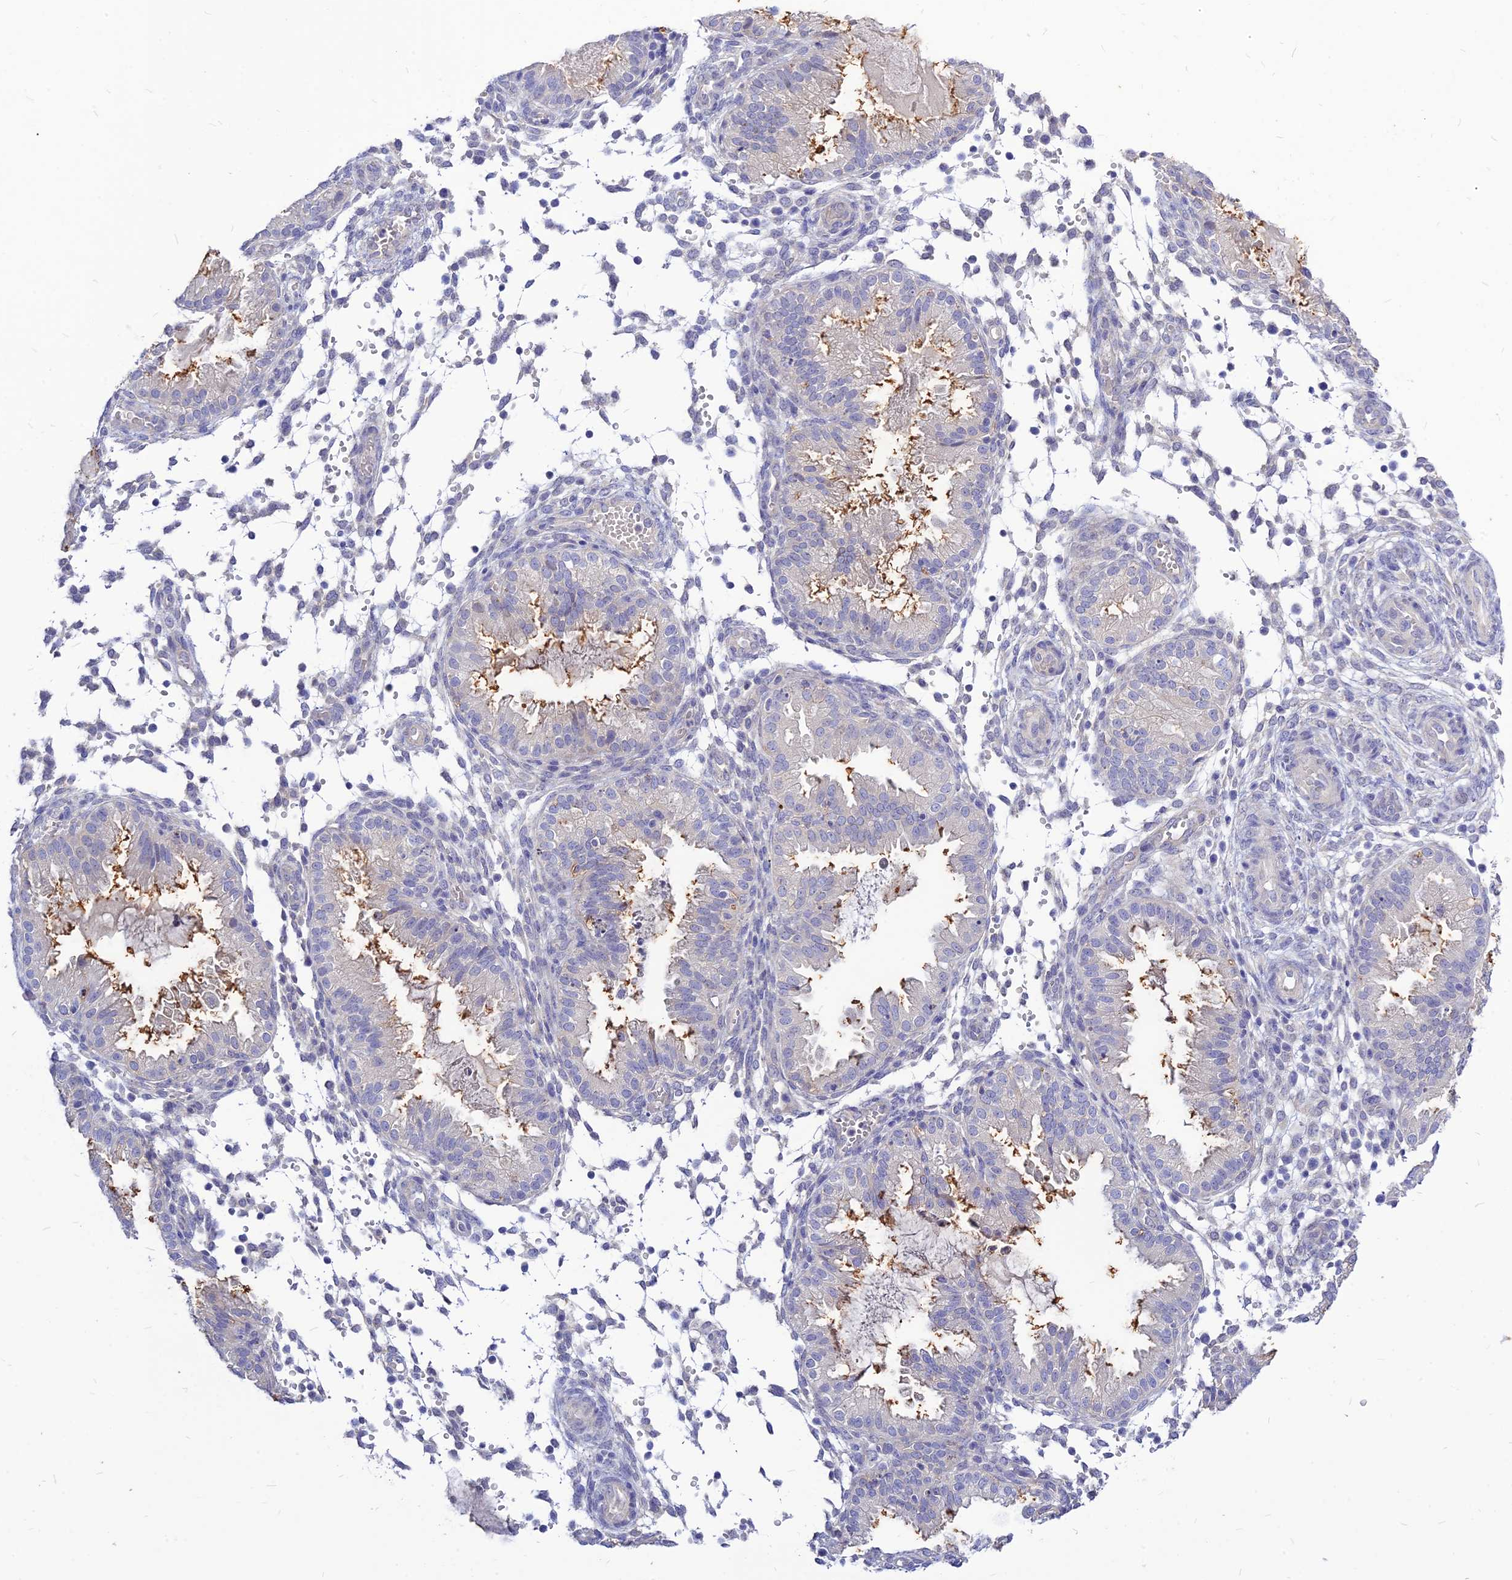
{"staining": {"intensity": "negative", "quantity": "none", "location": "none"}, "tissue": "endometrium", "cell_type": "Cells in endometrial stroma", "image_type": "normal", "snomed": [{"axis": "morphology", "description": "Normal tissue, NOS"}, {"axis": "topography", "description": "Endometrium"}], "caption": "This image is of unremarkable endometrium stained with IHC to label a protein in brown with the nuclei are counter-stained blue. There is no positivity in cells in endometrial stroma.", "gene": "CZIB", "patient": {"sex": "female", "age": 33}}